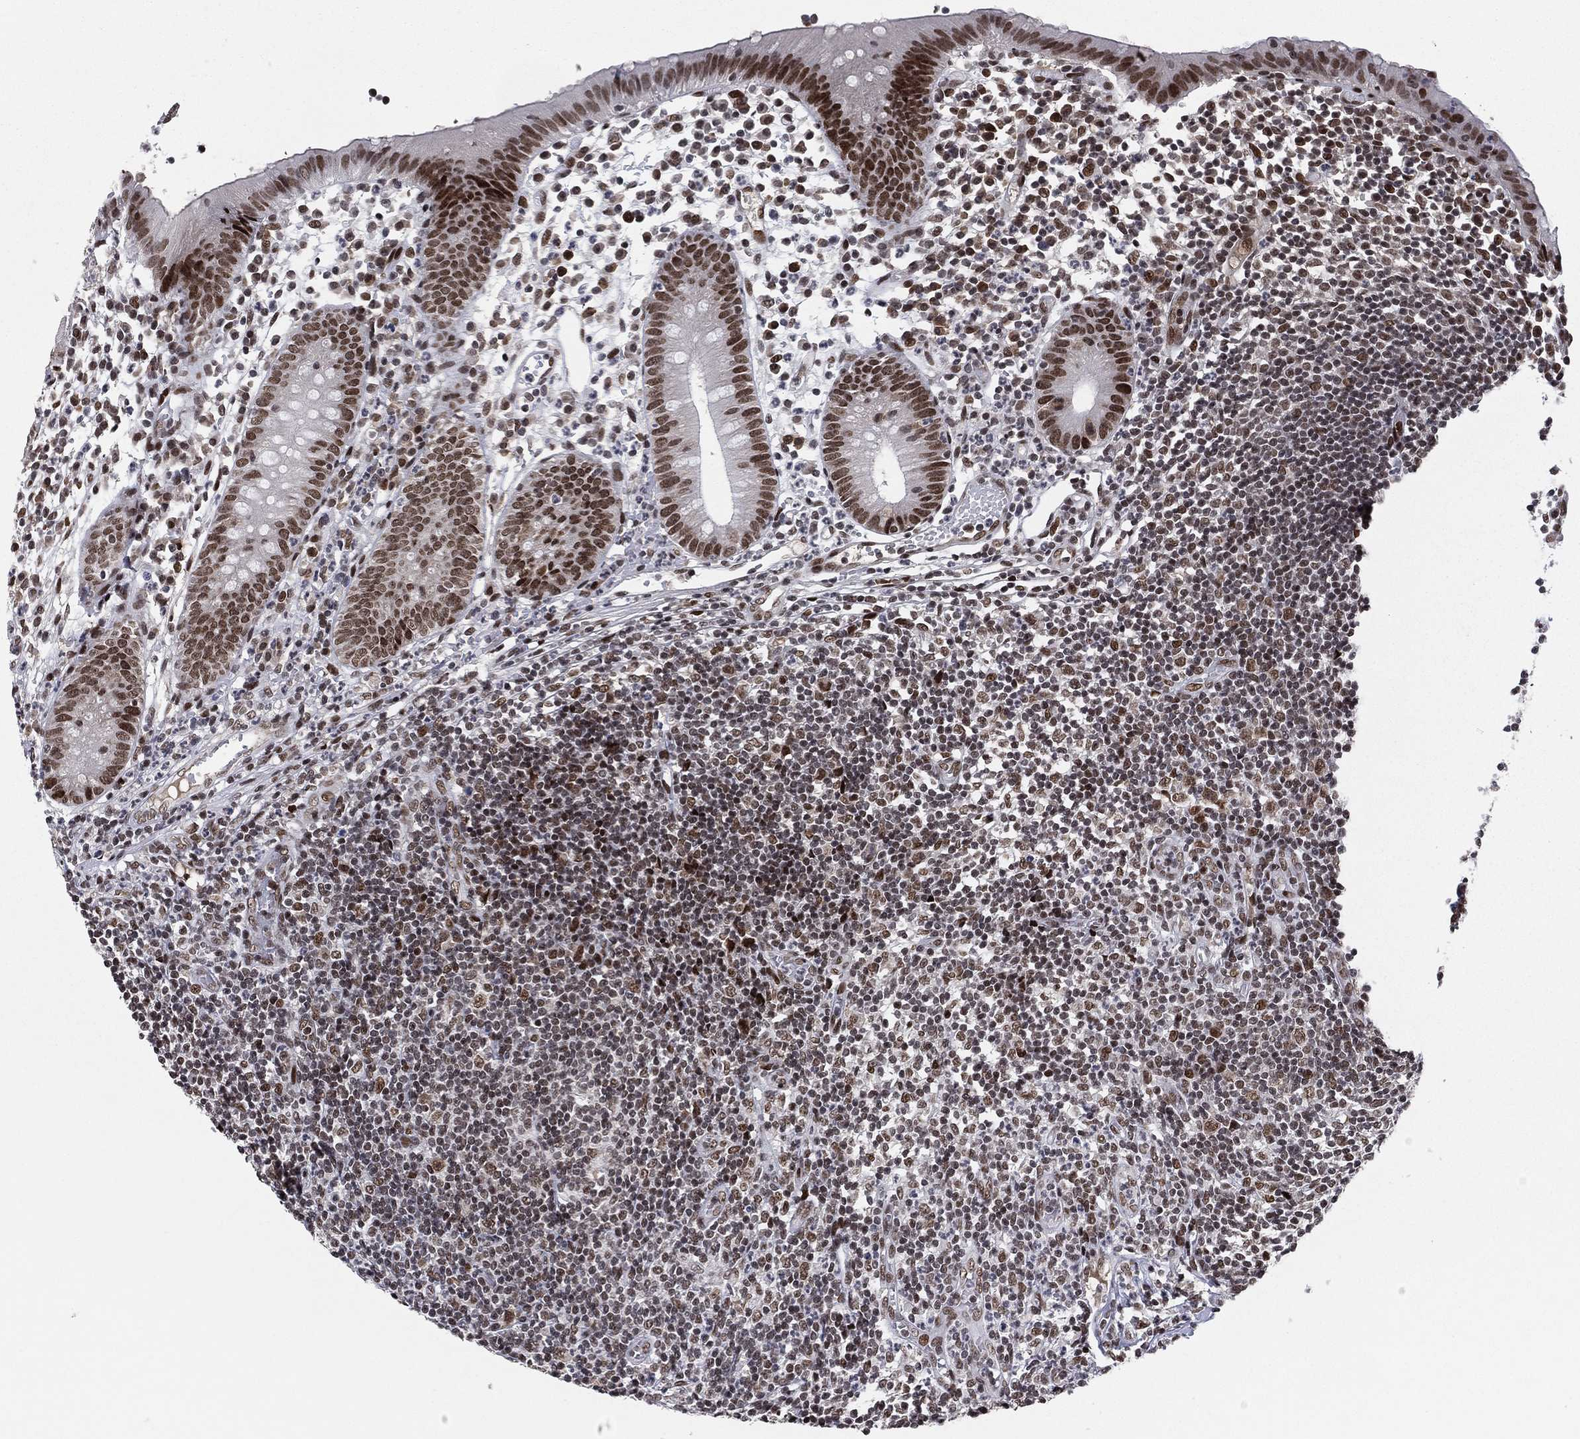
{"staining": {"intensity": "strong", "quantity": ">75%", "location": "nuclear"}, "tissue": "appendix", "cell_type": "Glandular cells", "image_type": "normal", "snomed": [{"axis": "morphology", "description": "Normal tissue, NOS"}, {"axis": "topography", "description": "Appendix"}], "caption": "IHC (DAB) staining of unremarkable appendix shows strong nuclear protein expression in about >75% of glandular cells. Nuclei are stained in blue.", "gene": "RTF1", "patient": {"sex": "female", "age": 40}}